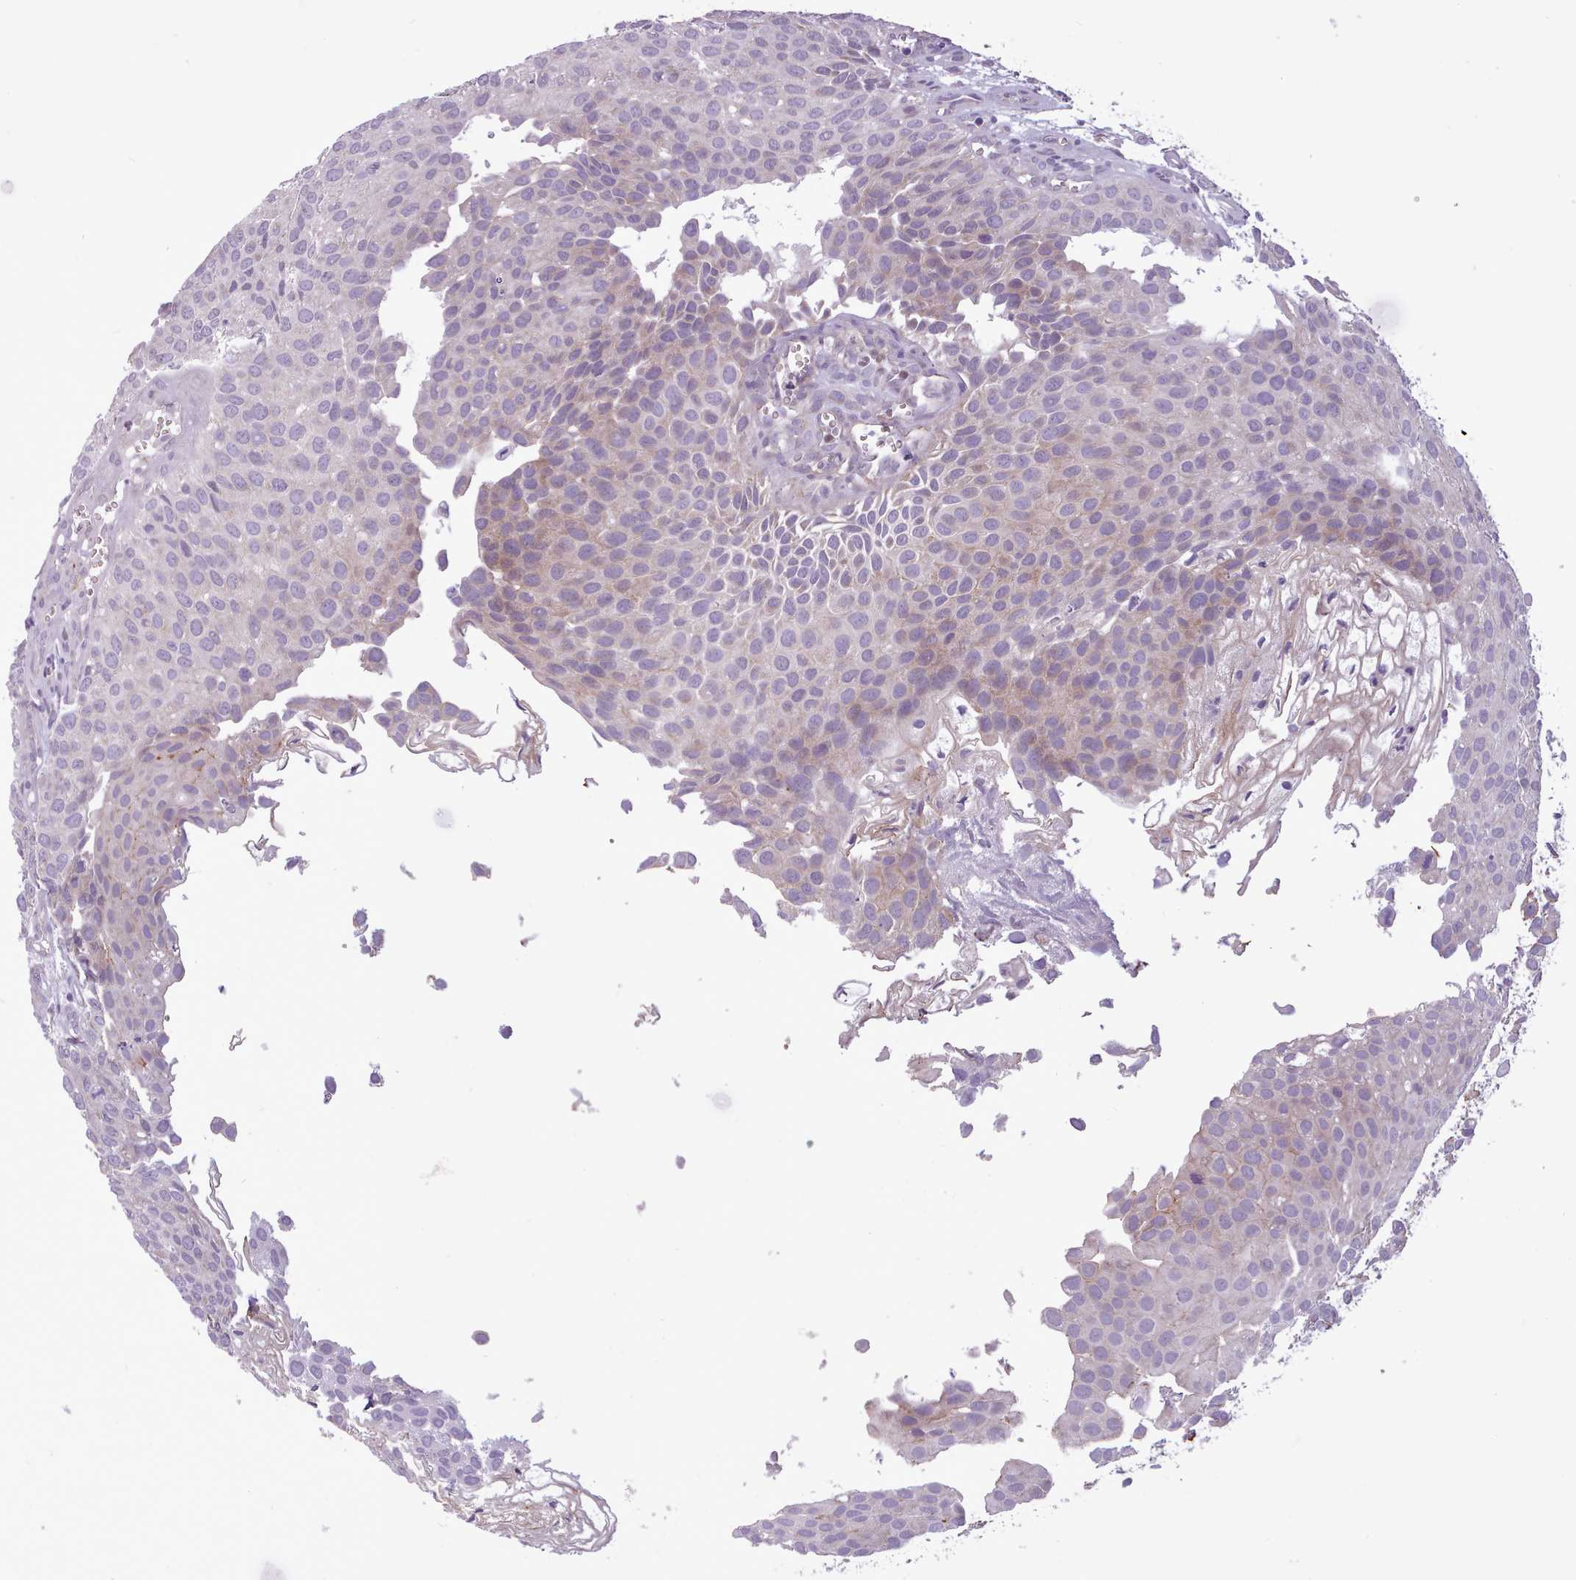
{"staining": {"intensity": "weak", "quantity": "<25%", "location": "cytoplasmic/membranous"}, "tissue": "urothelial cancer", "cell_type": "Tumor cells", "image_type": "cancer", "snomed": [{"axis": "morphology", "description": "Urothelial carcinoma, Low grade"}, {"axis": "topography", "description": "Urinary bladder"}], "caption": "The micrograph displays no significant expression in tumor cells of low-grade urothelial carcinoma. (DAB immunohistochemistry (IHC) visualized using brightfield microscopy, high magnification).", "gene": "SLURP1", "patient": {"sex": "male", "age": 88}}